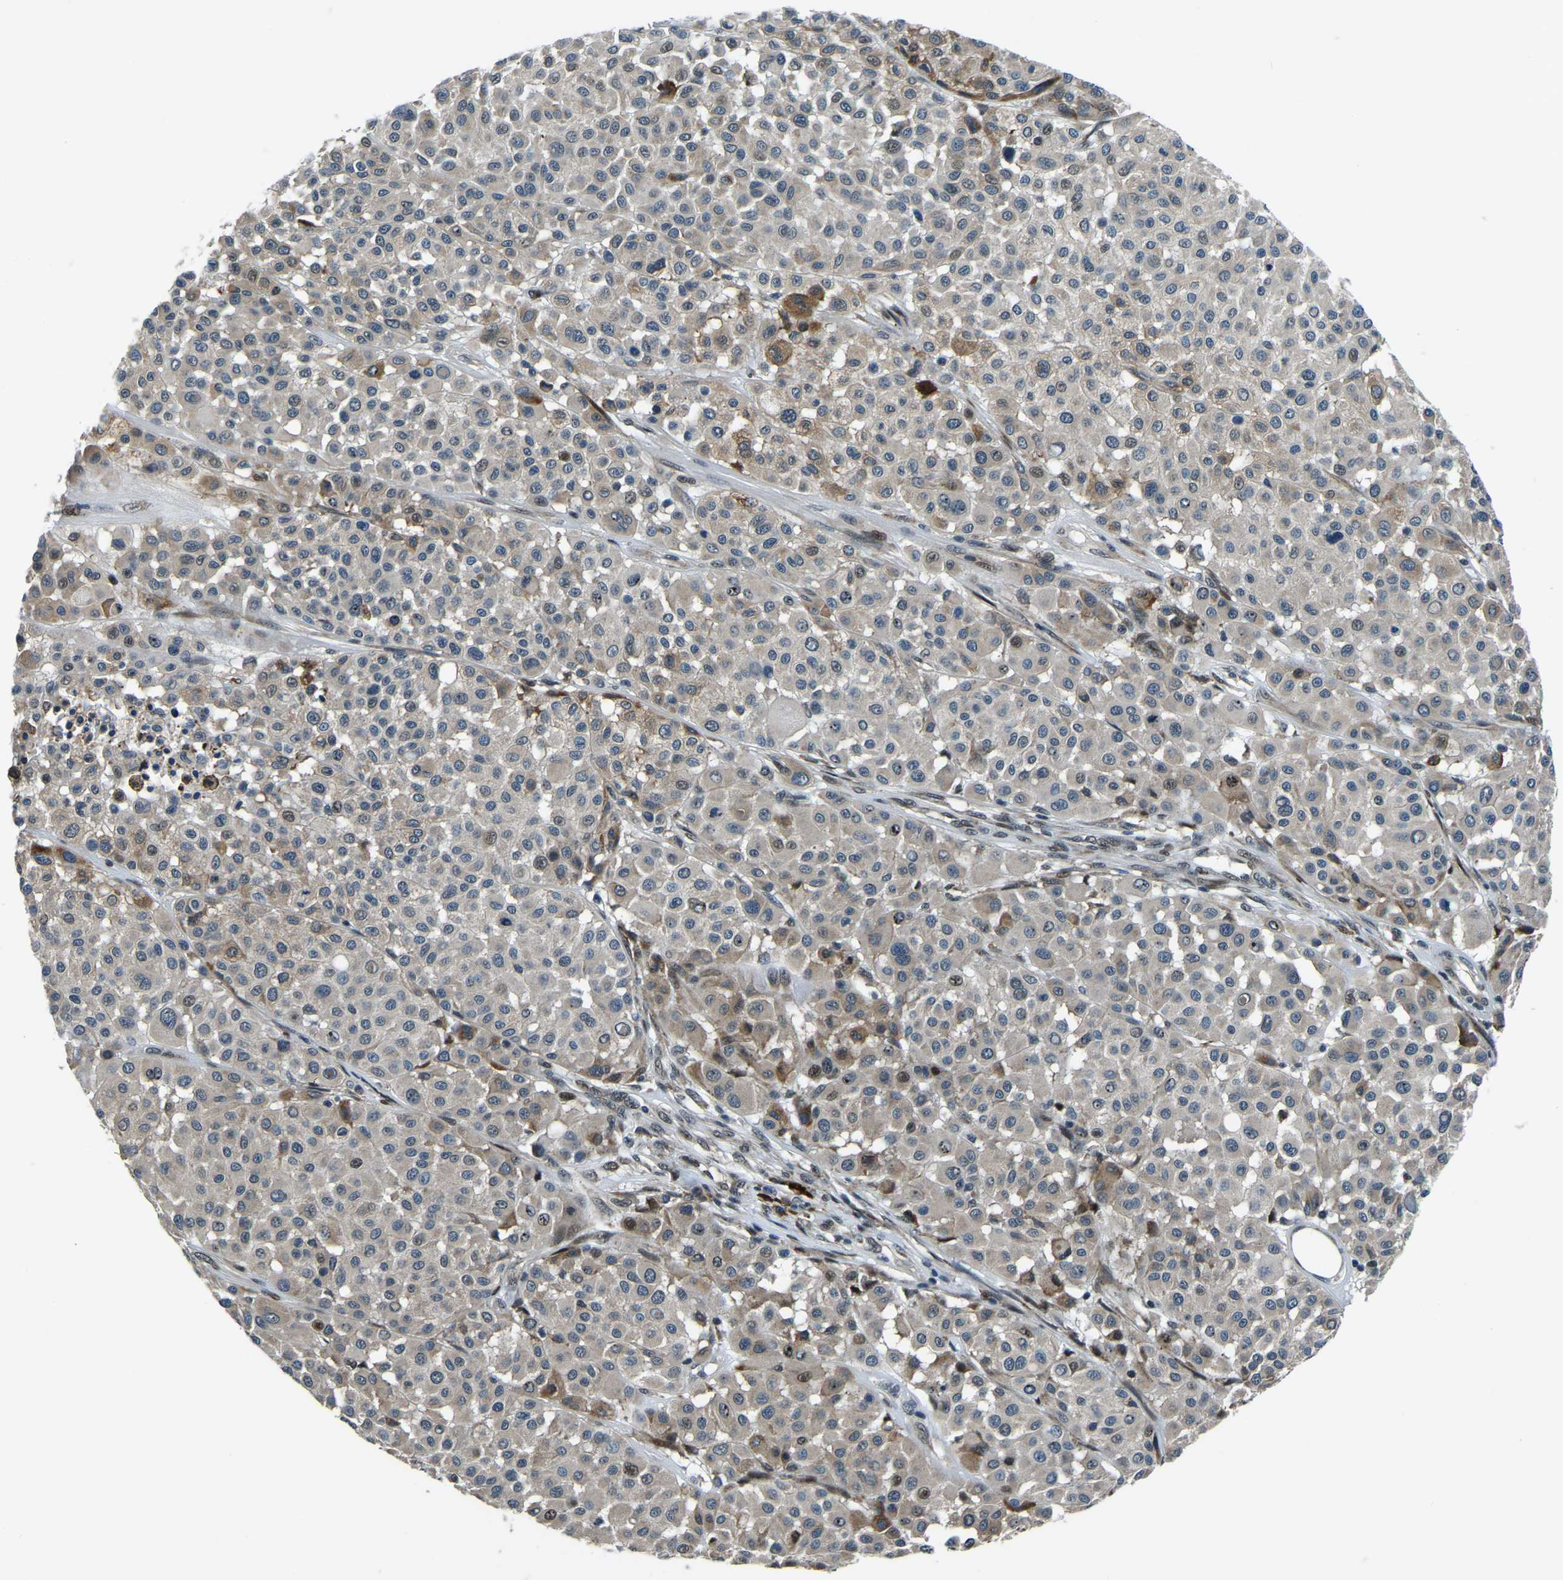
{"staining": {"intensity": "moderate", "quantity": "<25%", "location": "cytoplasmic/membranous"}, "tissue": "melanoma", "cell_type": "Tumor cells", "image_type": "cancer", "snomed": [{"axis": "morphology", "description": "Malignant melanoma, Metastatic site"}, {"axis": "topography", "description": "Soft tissue"}], "caption": "The histopathology image exhibits staining of malignant melanoma (metastatic site), revealing moderate cytoplasmic/membranous protein positivity (brown color) within tumor cells.", "gene": "ING2", "patient": {"sex": "male", "age": 41}}